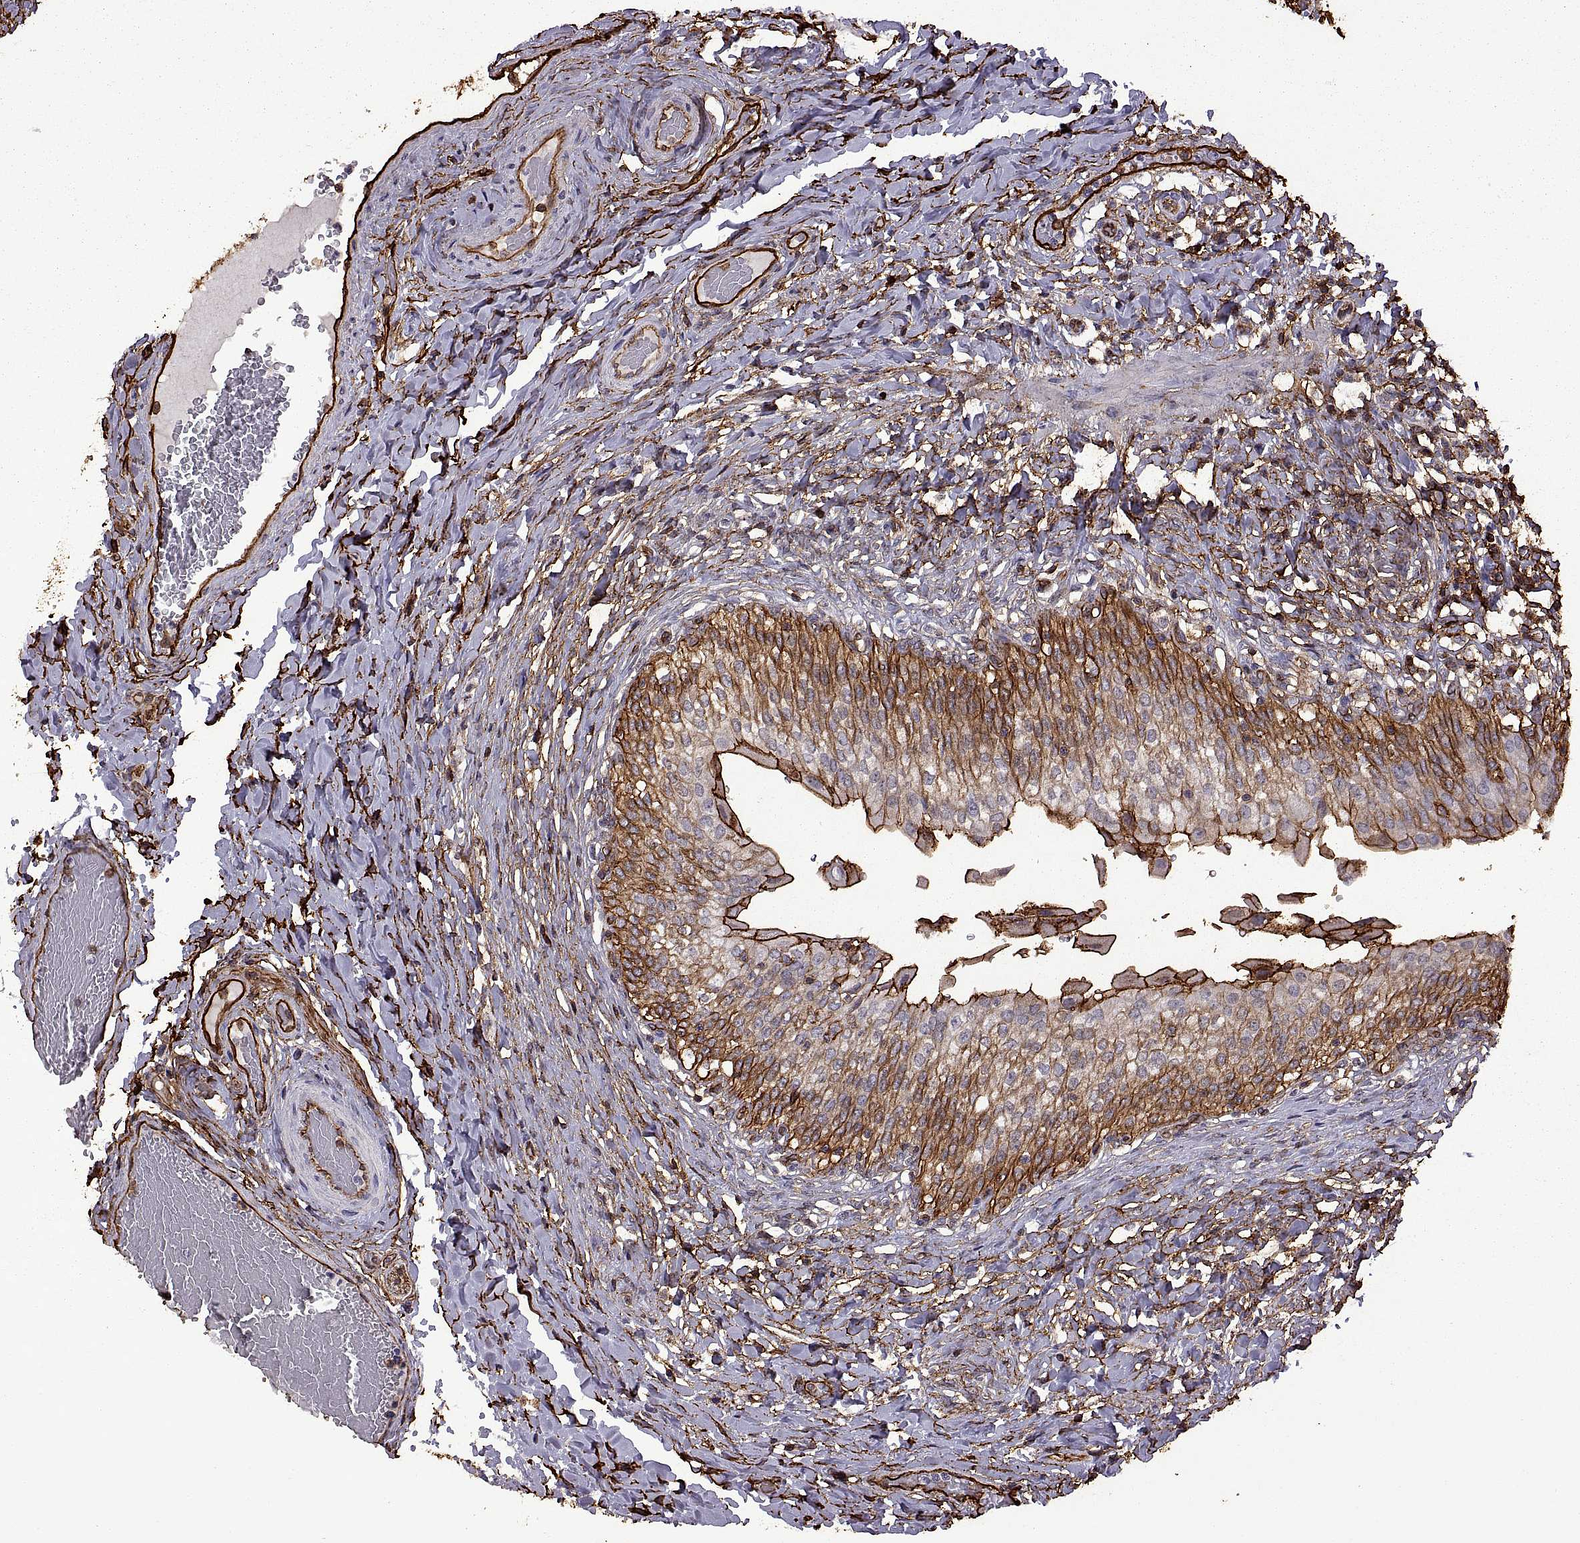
{"staining": {"intensity": "strong", "quantity": "25%-75%", "location": "cytoplasmic/membranous"}, "tissue": "urinary bladder", "cell_type": "Urothelial cells", "image_type": "normal", "snomed": [{"axis": "morphology", "description": "Normal tissue, NOS"}, {"axis": "morphology", "description": "Inflammation, NOS"}, {"axis": "topography", "description": "Urinary bladder"}], "caption": "Protein staining of unremarkable urinary bladder displays strong cytoplasmic/membranous staining in approximately 25%-75% of urothelial cells. The staining is performed using DAB (3,3'-diaminobenzidine) brown chromogen to label protein expression. The nuclei are counter-stained blue using hematoxylin.", "gene": "S100A10", "patient": {"sex": "male", "age": 64}}